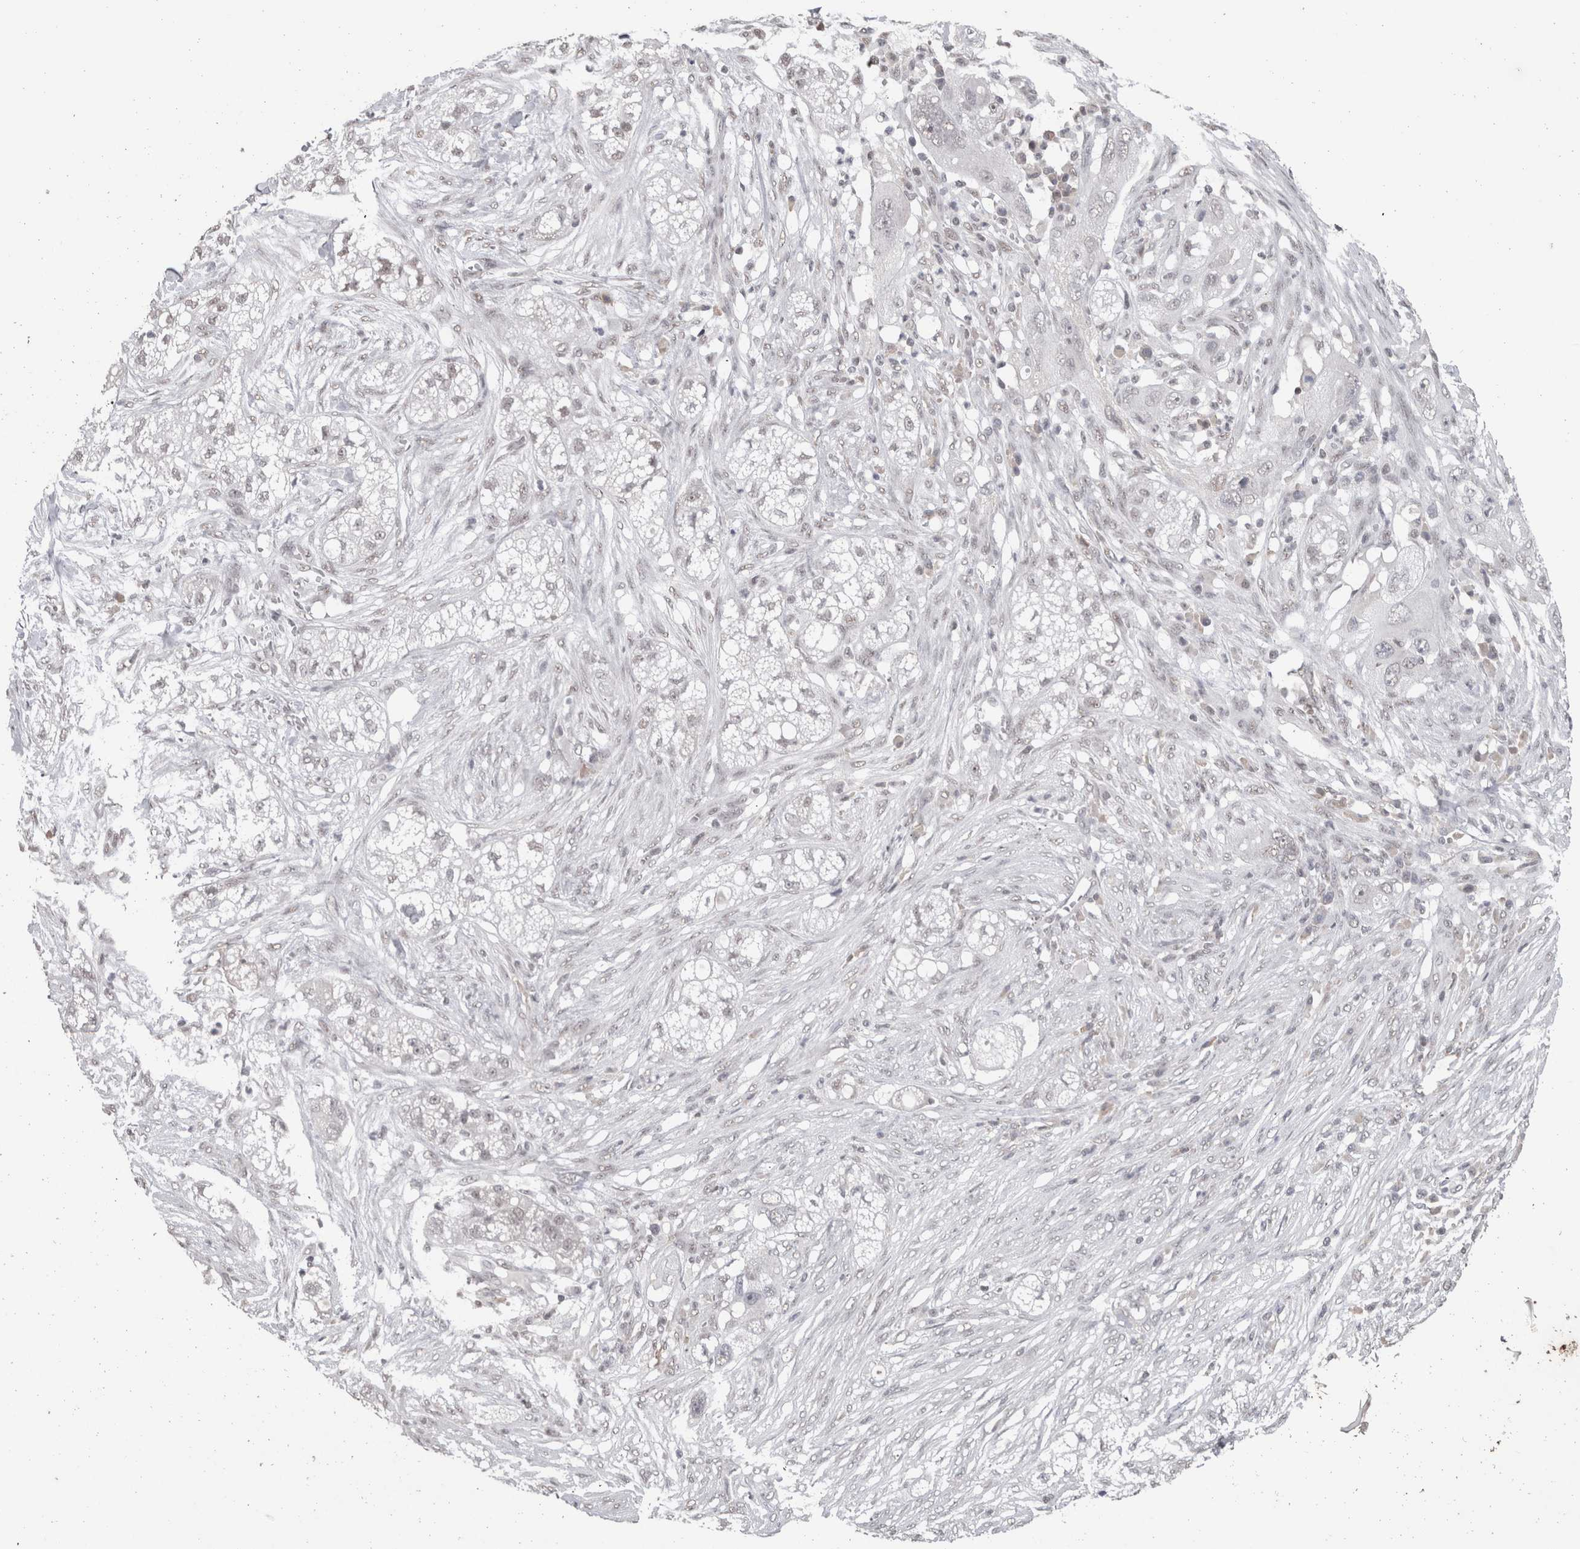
{"staining": {"intensity": "weak", "quantity": "25%-75%", "location": "nuclear"}, "tissue": "pancreatic cancer", "cell_type": "Tumor cells", "image_type": "cancer", "snomed": [{"axis": "morphology", "description": "Adenocarcinoma, NOS"}, {"axis": "topography", "description": "Pancreas"}], "caption": "This micrograph shows immunohistochemistry staining of adenocarcinoma (pancreatic), with low weak nuclear positivity in about 25%-75% of tumor cells.", "gene": "DDX17", "patient": {"sex": "female", "age": 78}}